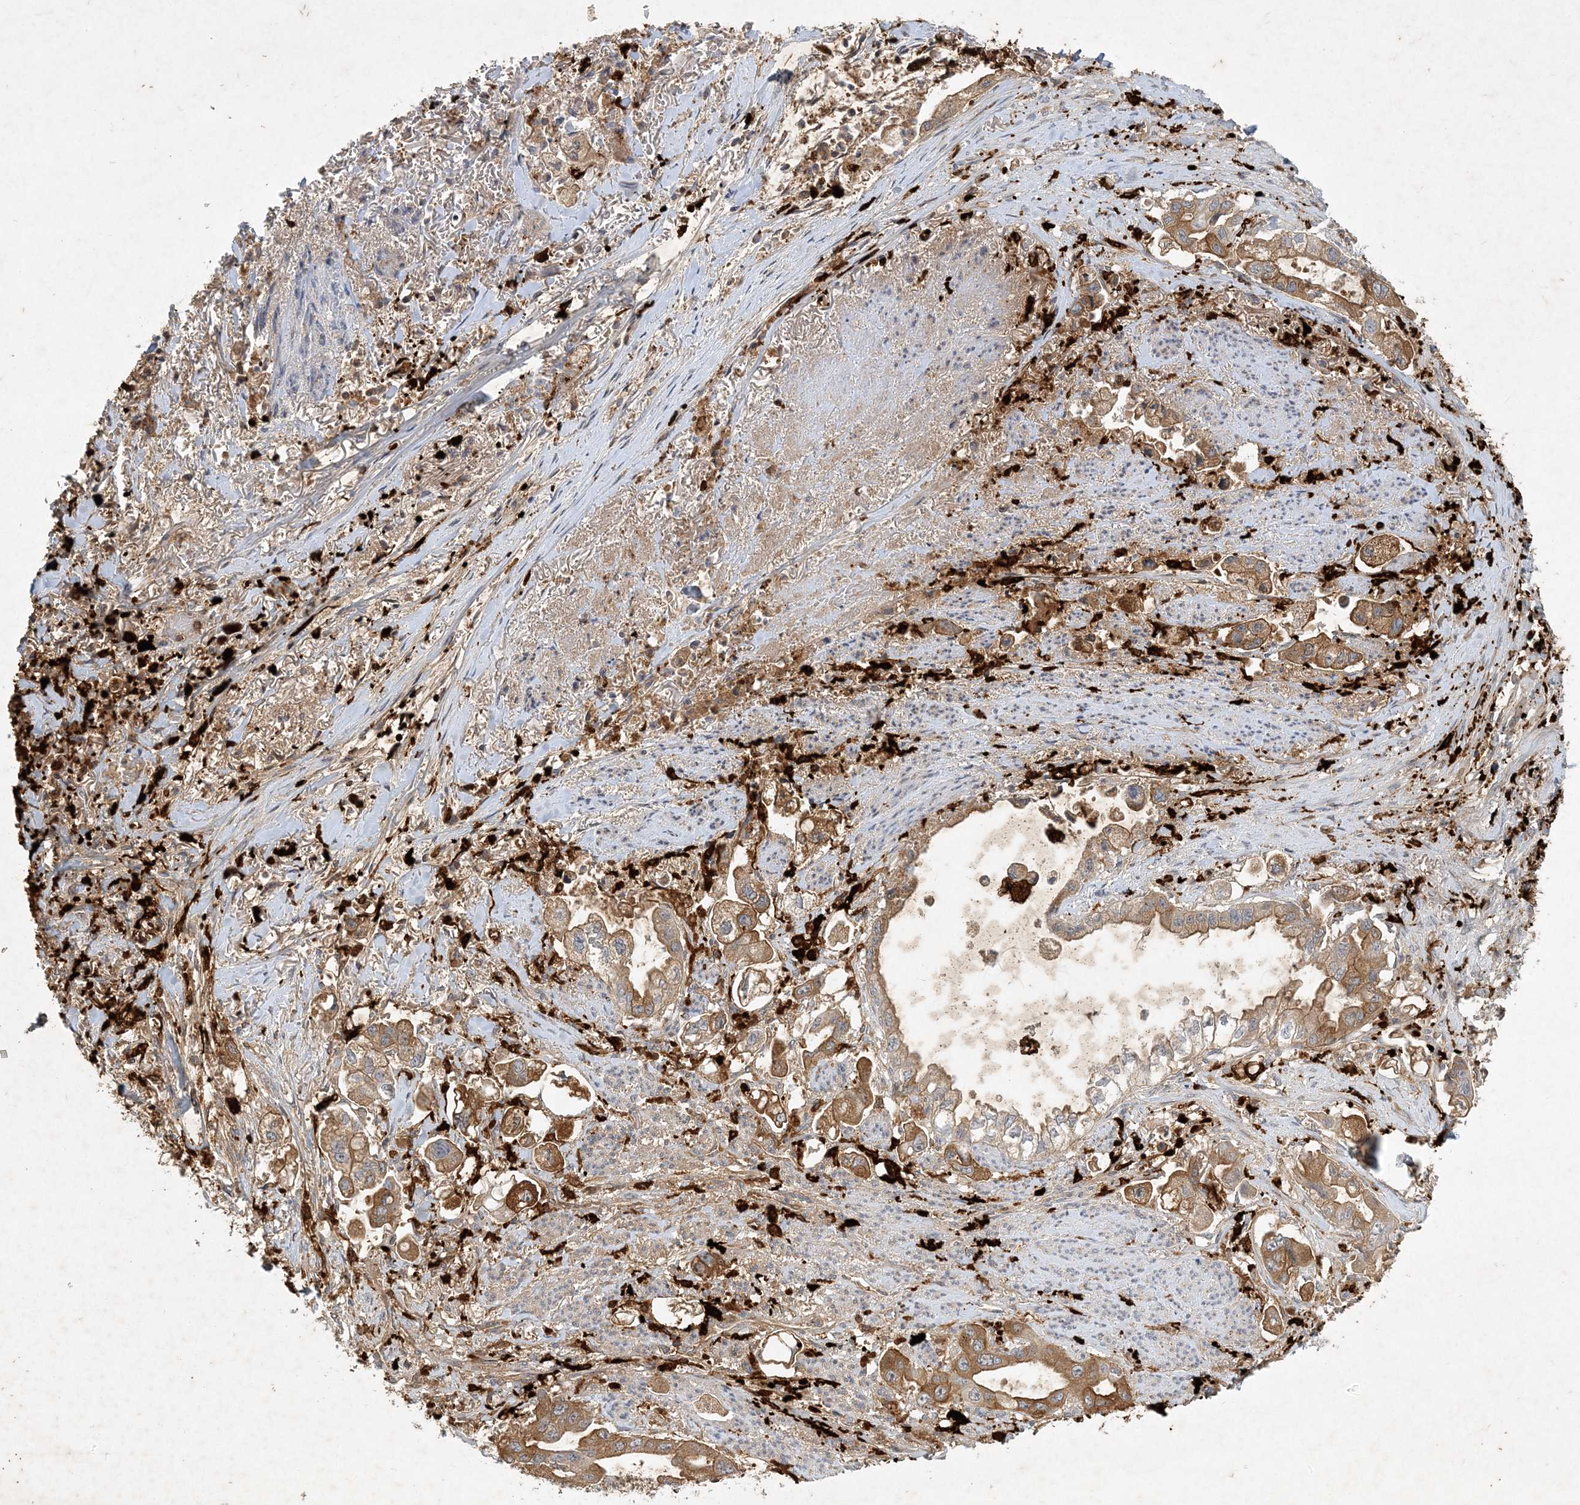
{"staining": {"intensity": "moderate", "quantity": ">75%", "location": "cytoplasmic/membranous"}, "tissue": "stomach cancer", "cell_type": "Tumor cells", "image_type": "cancer", "snomed": [{"axis": "morphology", "description": "Adenocarcinoma, NOS"}, {"axis": "topography", "description": "Stomach"}], "caption": "A photomicrograph showing moderate cytoplasmic/membranous expression in approximately >75% of tumor cells in adenocarcinoma (stomach), as visualized by brown immunohistochemical staining.", "gene": "THG1L", "patient": {"sex": "male", "age": 62}}